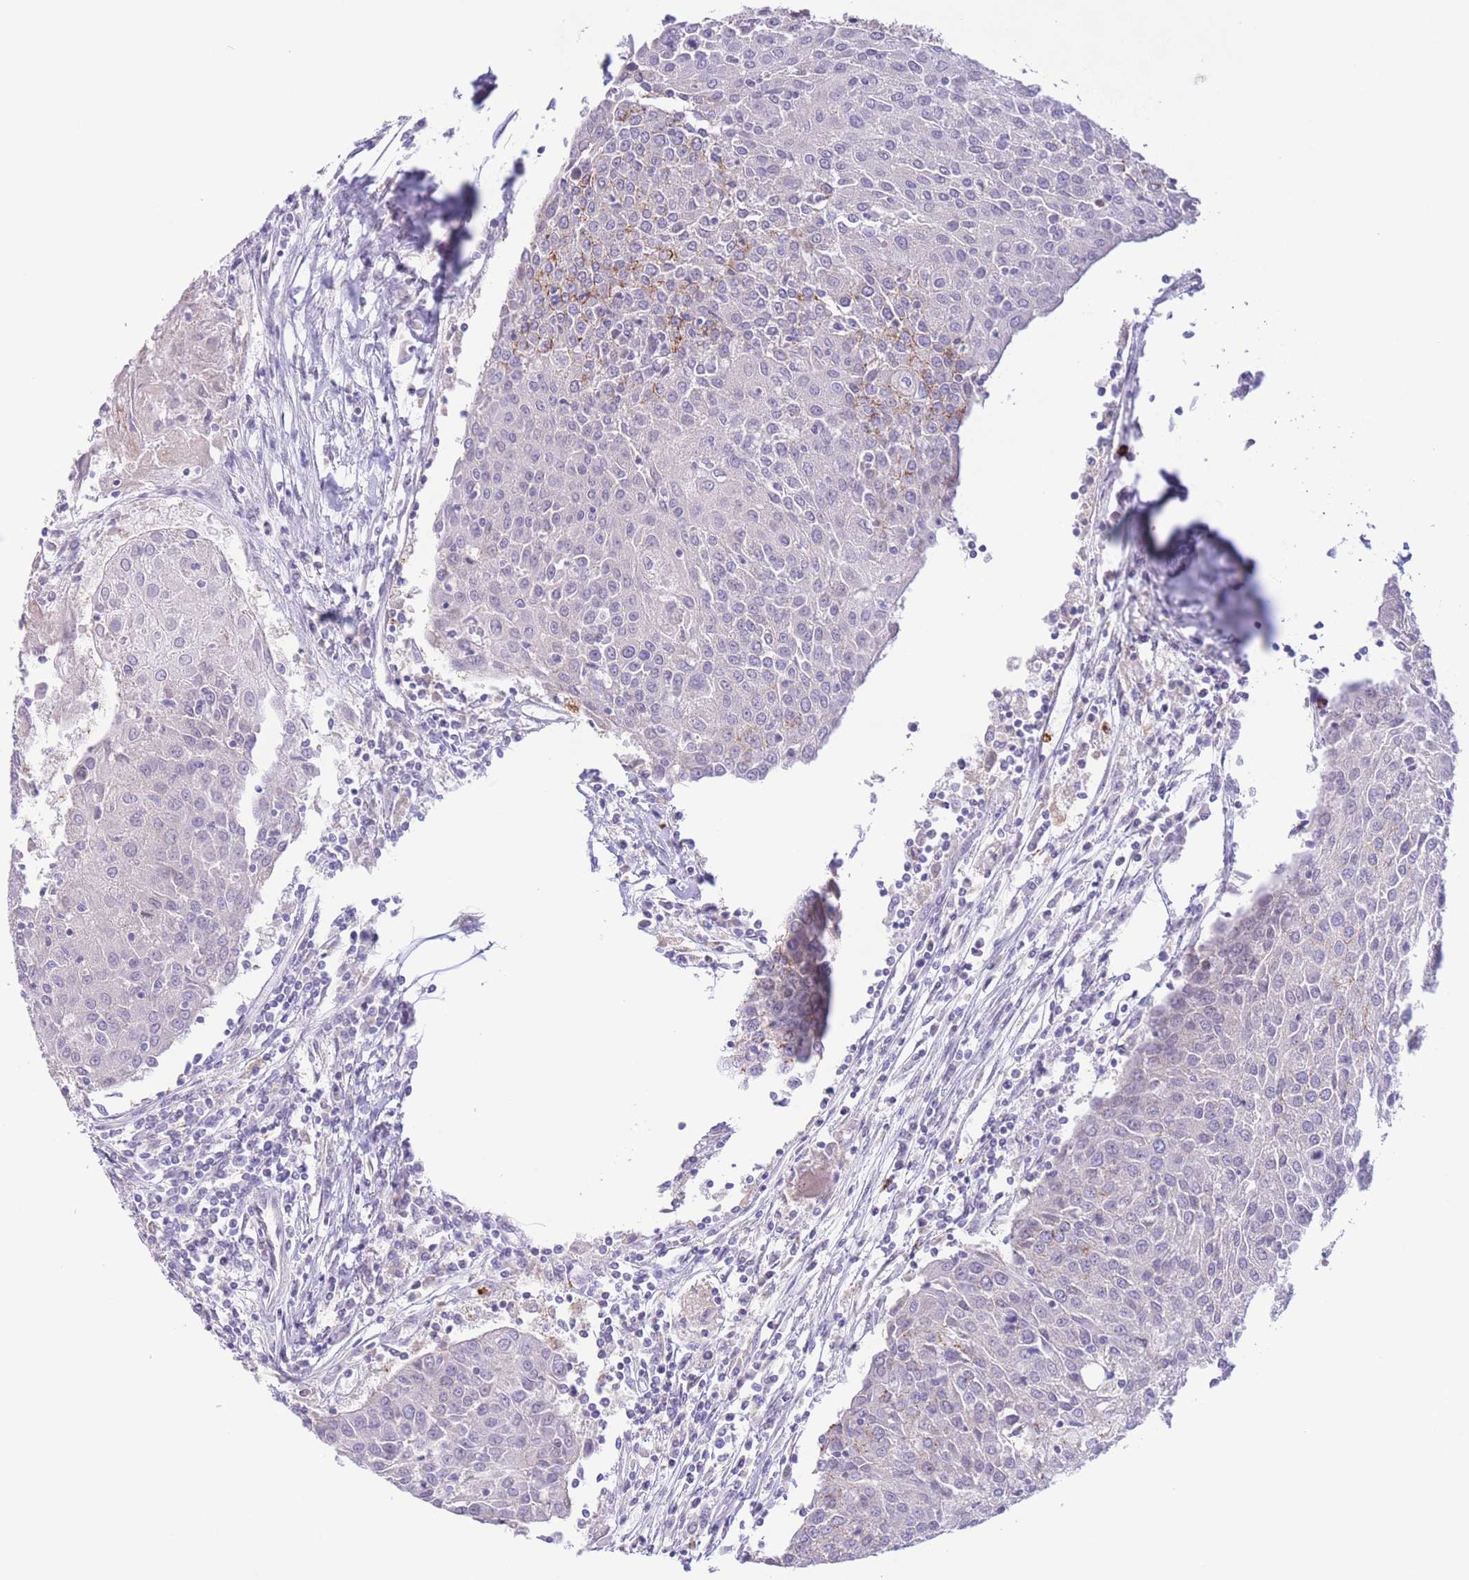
{"staining": {"intensity": "moderate", "quantity": "<25%", "location": "cytoplasmic/membranous"}, "tissue": "urothelial cancer", "cell_type": "Tumor cells", "image_type": "cancer", "snomed": [{"axis": "morphology", "description": "Urothelial carcinoma, High grade"}, {"axis": "topography", "description": "Urinary bladder"}], "caption": "IHC image of human urothelial cancer stained for a protein (brown), which exhibits low levels of moderate cytoplasmic/membranous expression in about <25% of tumor cells.", "gene": "LCLAT1", "patient": {"sex": "female", "age": 85}}